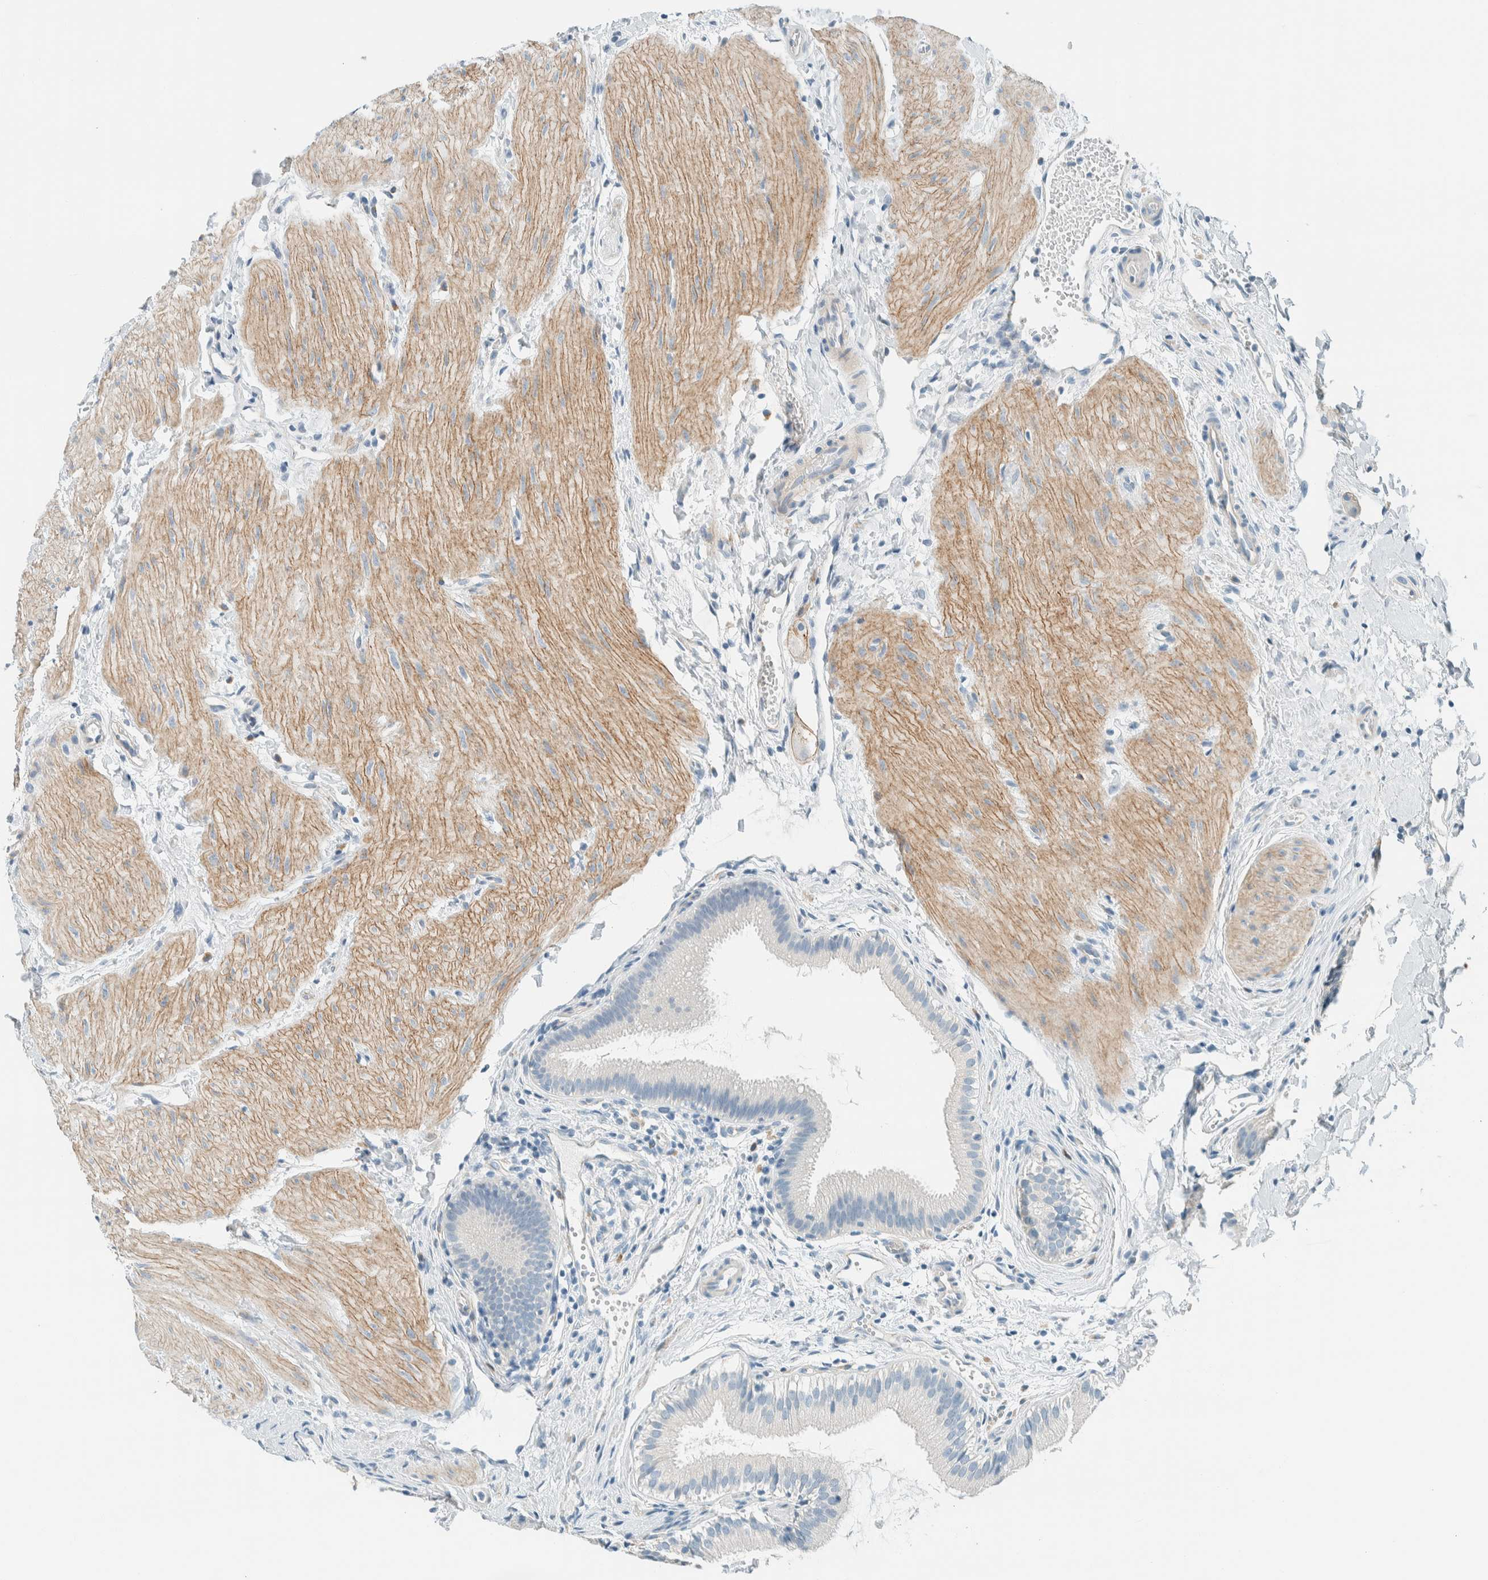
{"staining": {"intensity": "negative", "quantity": "none", "location": "none"}, "tissue": "gallbladder", "cell_type": "Glandular cells", "image_type": "normal", "snomed": [{"axis": "morphology", "description": "Normal tissue, NOS"}, {"axis": "topography", "description": "Gallbladder"}], "caption": "High magnification brightfield microscopy of benign gallbladder stained with DAB (brown) and counterstained with hematoxylin (blue): glandular cells show no significant staining.", "gene": "SLFN12", "patient": {"sex": "female", "age": 26}}